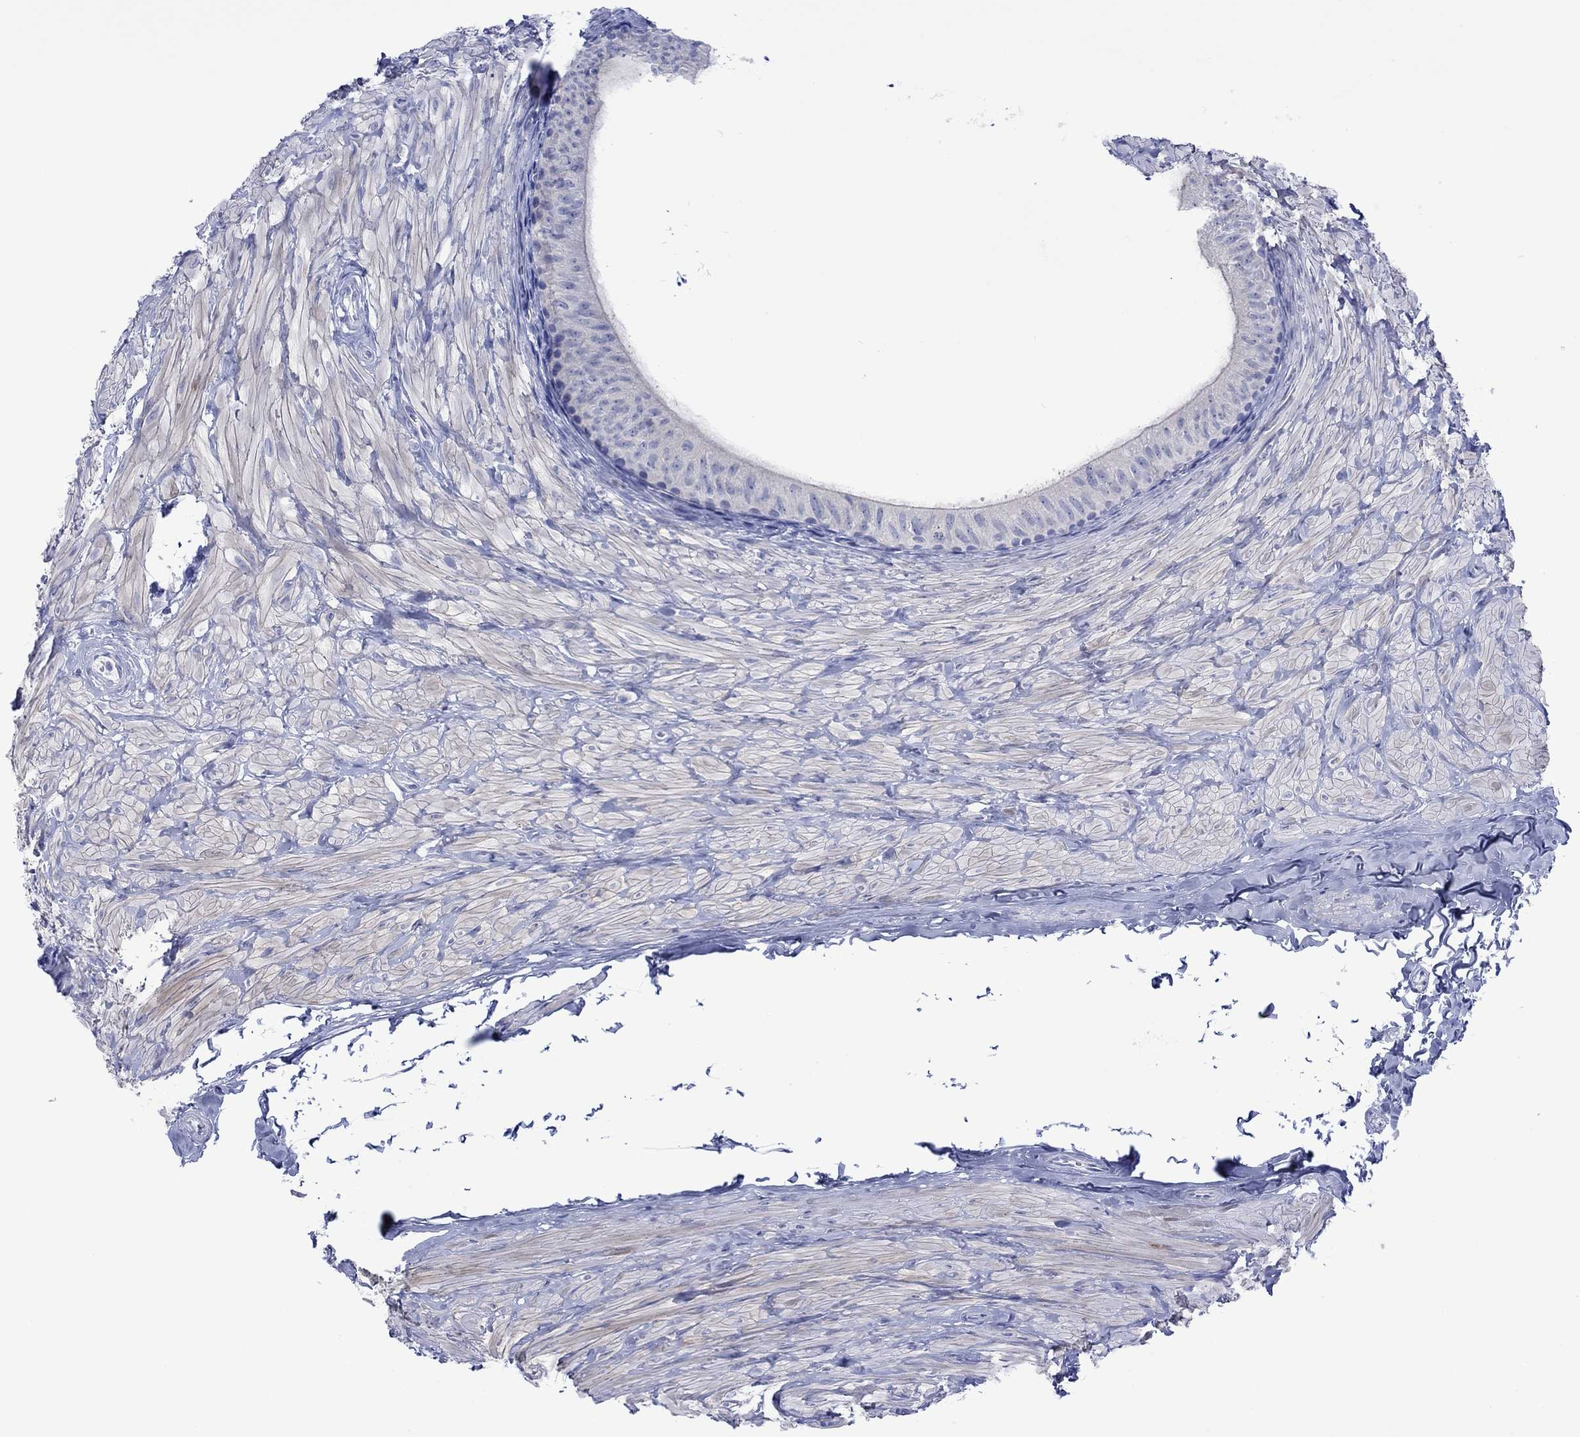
{"staining": {"intensity": "negative", "quantity": "none", "location": "none"}, "tissue": "epididymis", "cell_type": "Glandular cells", "image_type": "normal", "snomed": [{"axis": "morphology", "description": "Normal tissue, NOS"}, {"axis": "topography", "description": "Epididymis"}], "caption": "An IHC micrograph of benign epididymis is shown. There is no staining in glandular cells of epididymis. (DAB (3,3'-diaminobenzidine) immunohistochemistry (IHC) with hematoxylin counter stain).", "gene": "MLANA", "patient": {"sex": "male", "age": 32}}